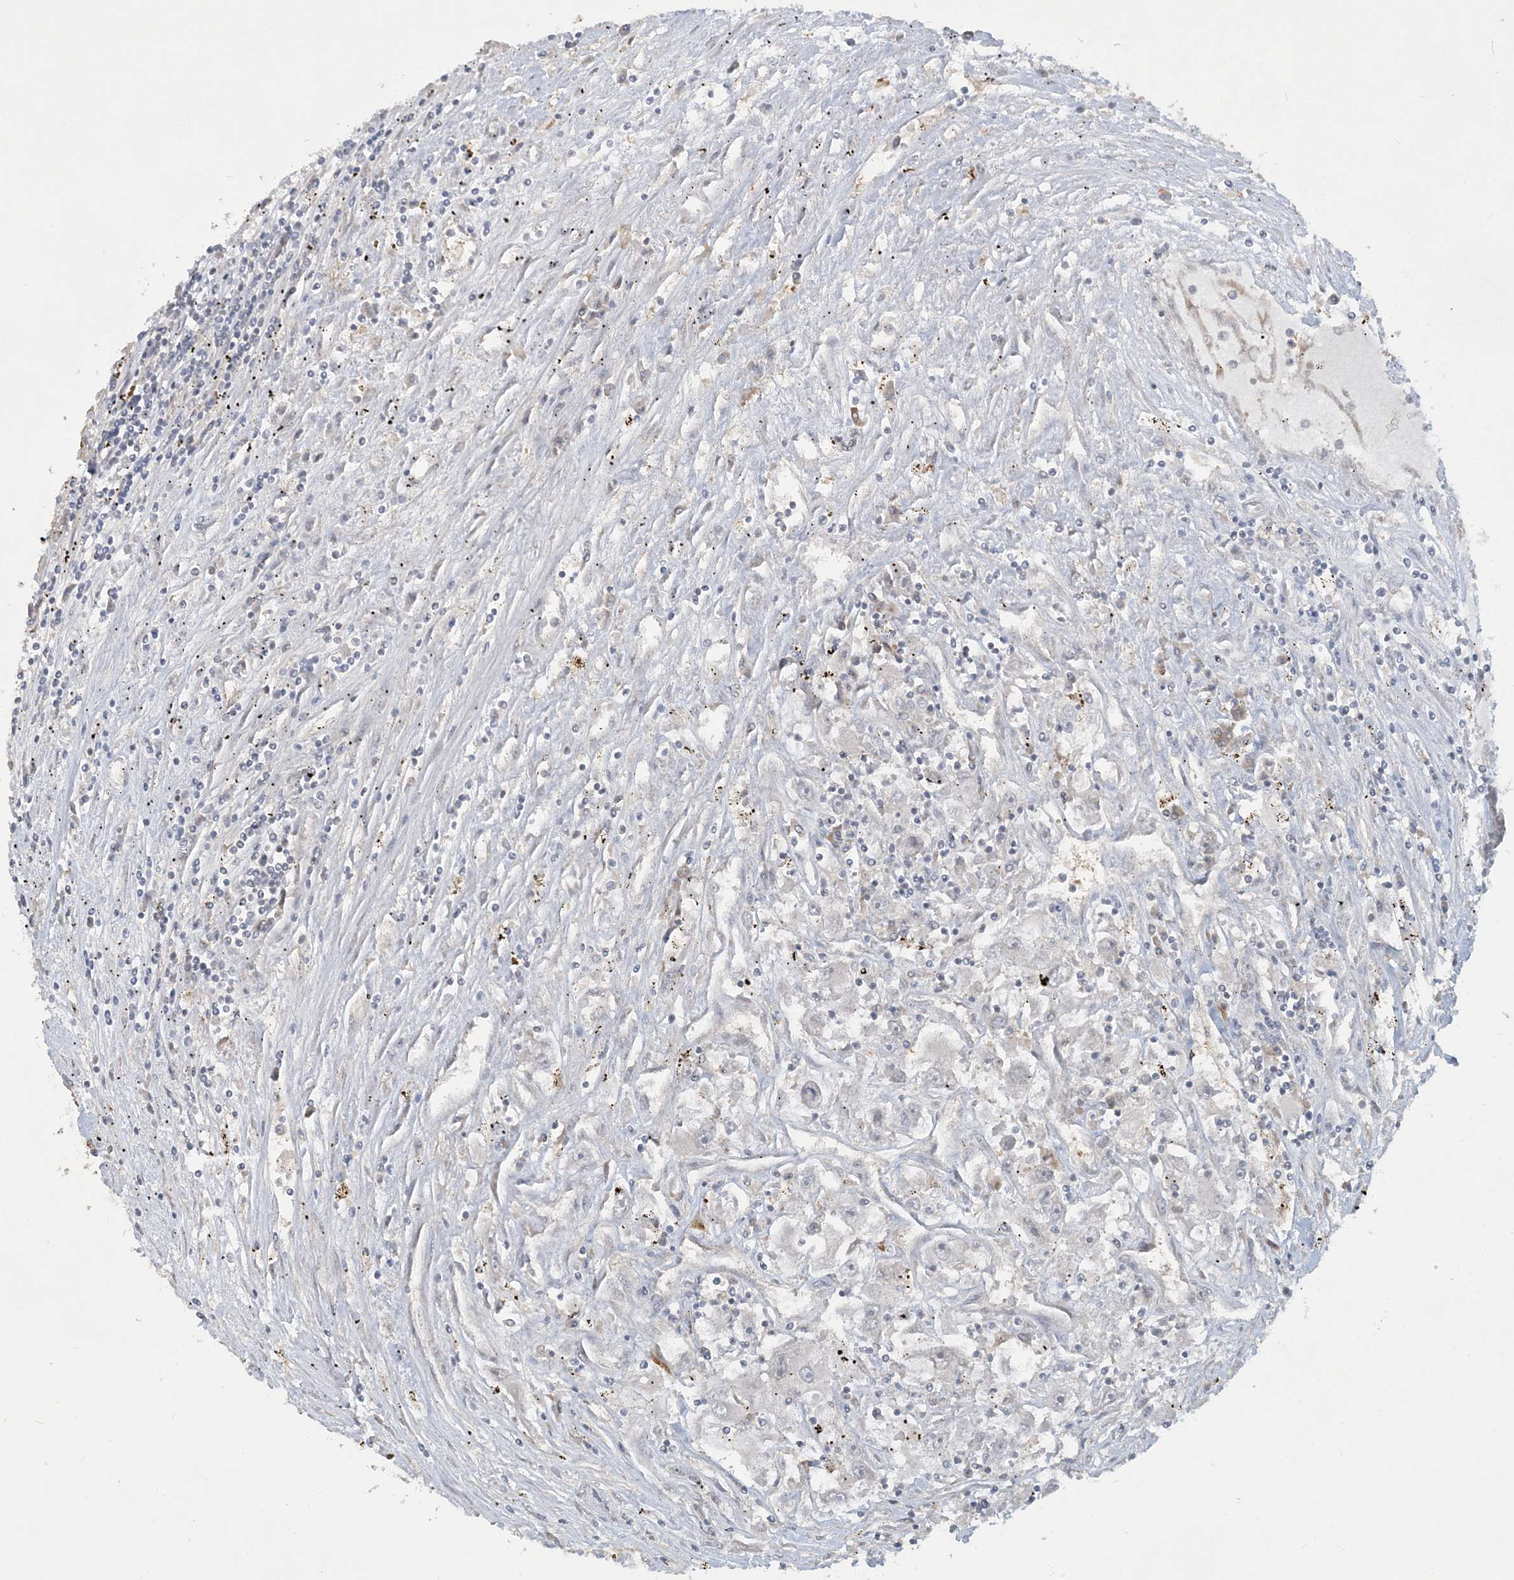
{"staining": {"intensity": "negative", "quantity": "none", "location": "none"}, "tissue": "renal cancer", "cell_type": "Tumor cells", "image_type": "cancer", "snomed": [{"axis": "morphology", "description": "Adenocarcinoma, NOS"}, {"axis": "topography", "description": "Kidney"}], "caption": "High magnification brightfield microscopy of adenocarcinoma (renal) stained with DAB (3,3'-diaminobenzidine) (brown) and counterstained with hematoxylin (blue): tumor cells show no significant positivity. The staining was performed using DAB (3,3'-diaminobenzidine) to visualize the protein expression in brown, while the nuclei were stained in blue with hematoxylin (Magnification: 20x).", "gene": "CDS1", "patient": {"sex": "female", "age": 52}}